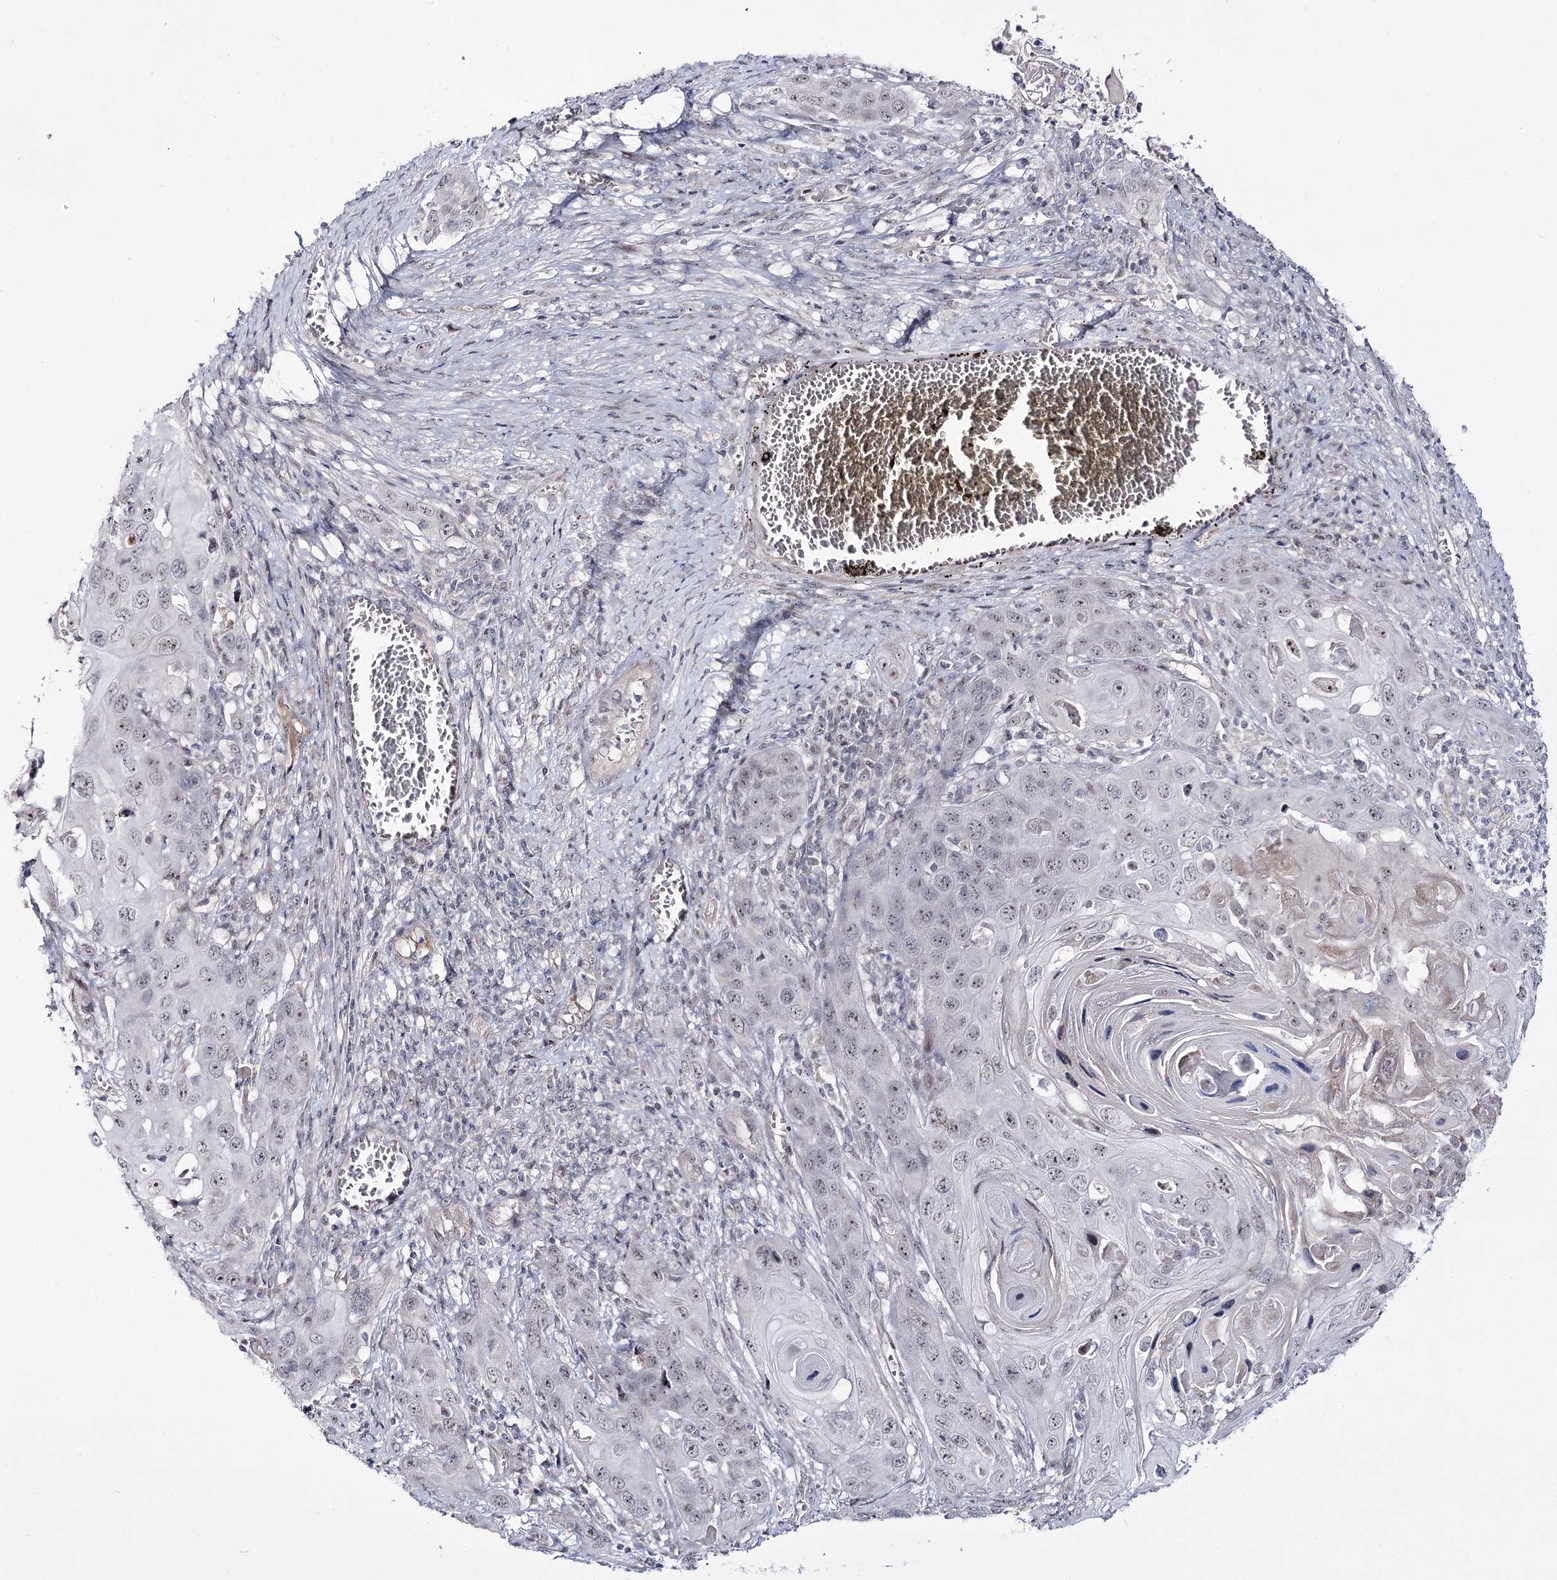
{"staining": {"intensity": "weak", "quantity": ">75%", "location": "nuclear"}, "tissue": "skin cancer", "cell_type": "Tumor cells", "image_type": "cancer", "snomed": [{"axis": "morphology", "description": "Squamous cell carcinoma, NOS"}, {"axis": "topography", "description": "Skin"}], "caption": "Immunohistochemical staining of human skin cancer shows weak nuclear protein staining in about >75% of tumor cells. Using DAB (3,3'-diaminobenzidine) (brown) and hematoxylin (blue) stains, captured at high magnification using brightfield microscopy.", "gene": "RRP9", "patient": {"sex": "male", "age": 55}}